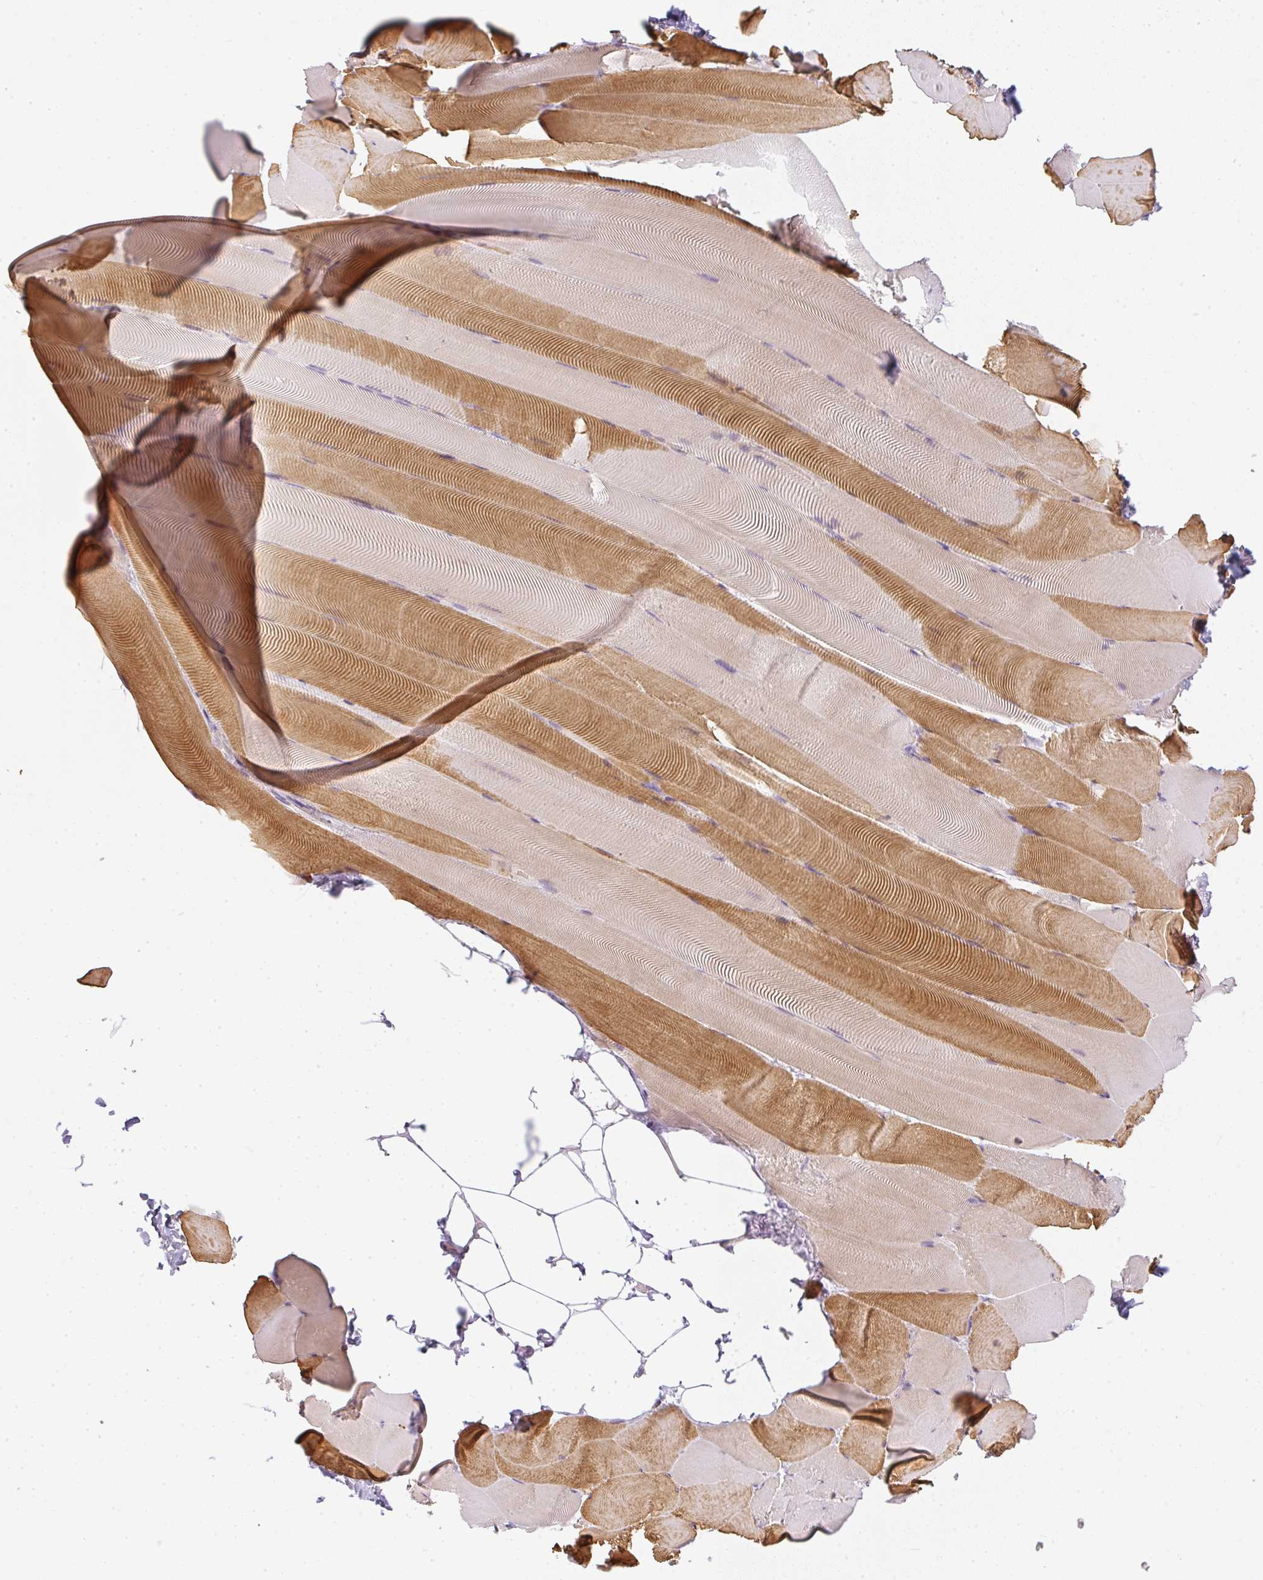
{"staining": {"intensity": "moderate", "quantity": "25%-75%", "location": "cytoplasmic/membranous"}, "tissue": "skeletal muscle", "cell_type": "Myocytes", "image_type": "normal", "snomed": [{"axis": "morphology", "description": "Normal tissue, NOS"}, {"axis": "topography", "description": "Skeletal muscle"}], "caption": "Immunohistochemical staining of benign skeletal muscle displays medium levels of moderate cytoplasmic/membranous positivity in approximately 25%-75% of myocytes.", "gene": "SULF1", "patient": {"sex": "female", "age": 64}}